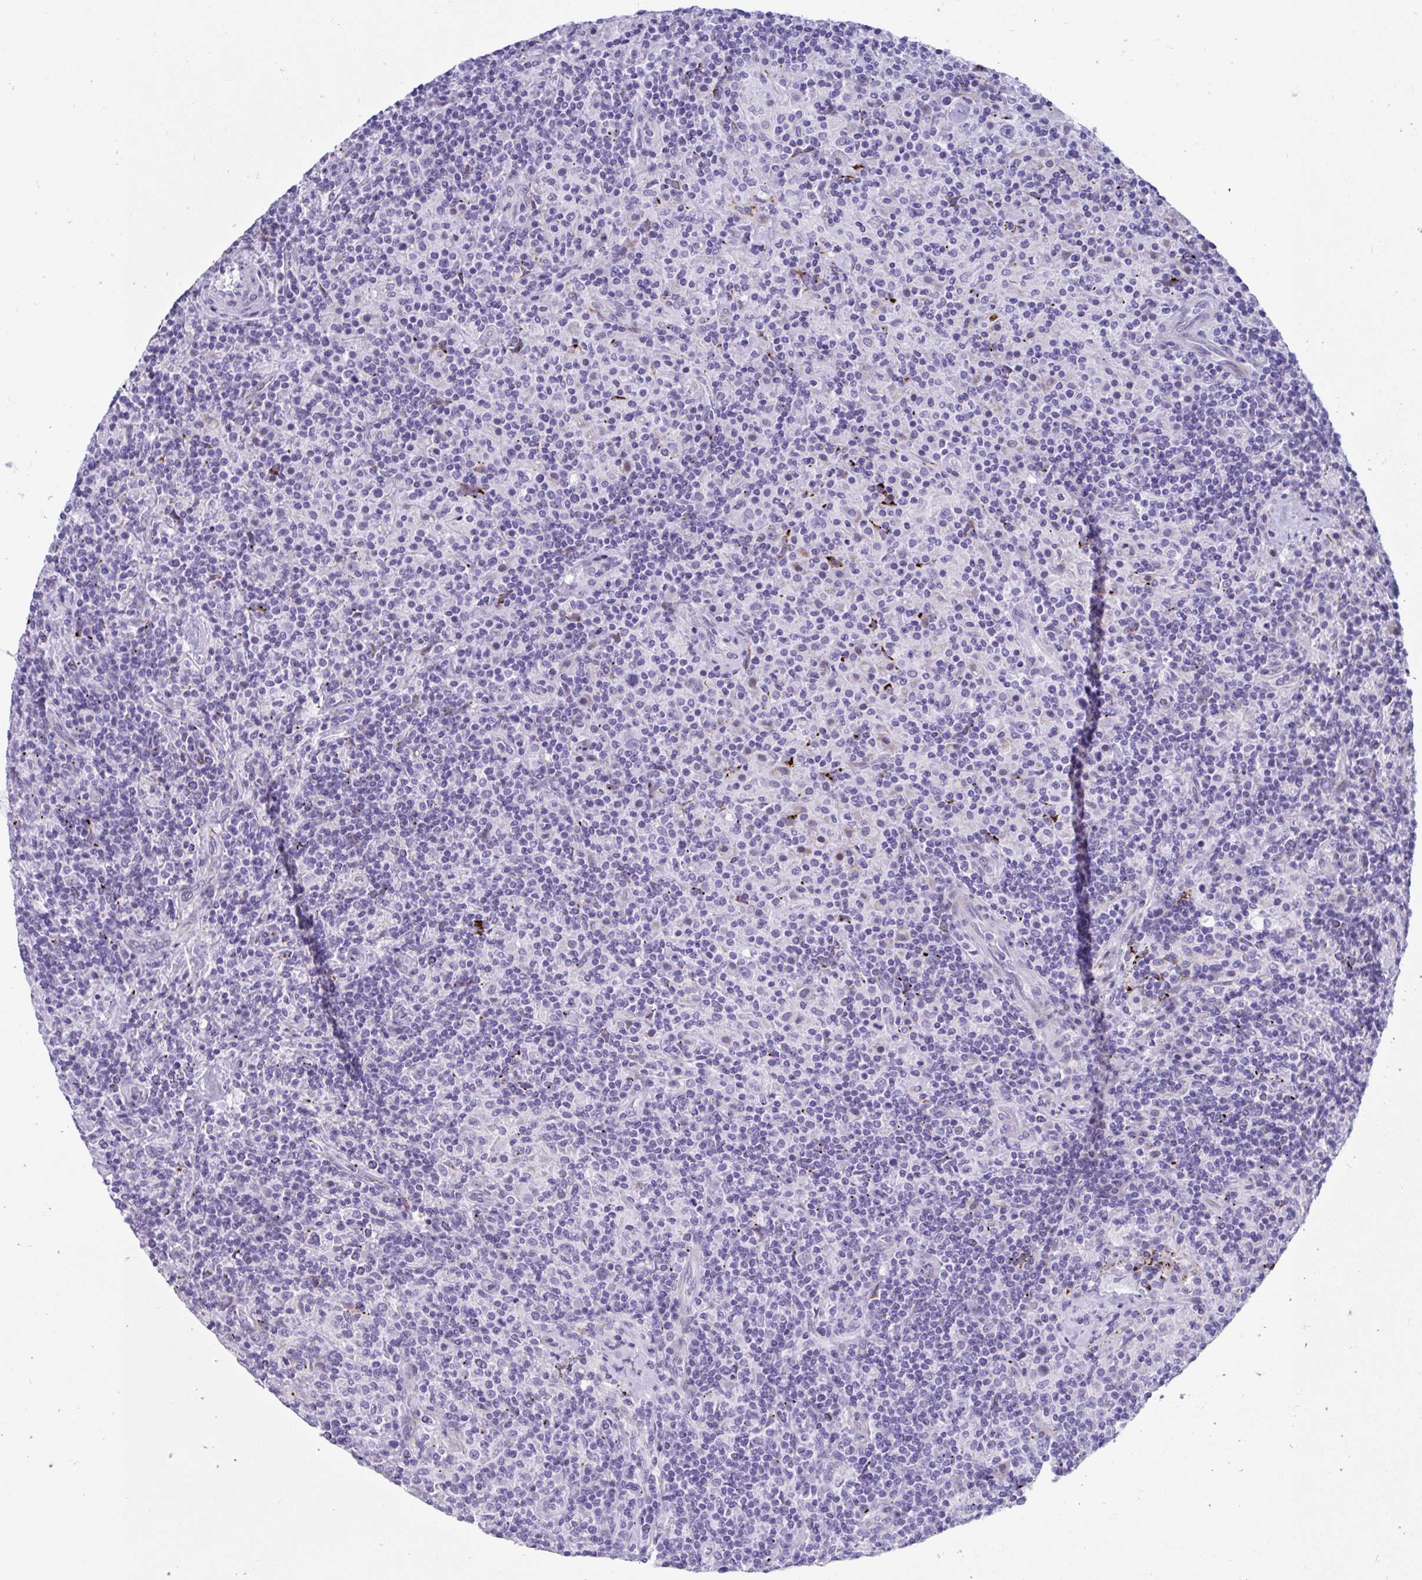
{"staining": {"intensity": "negative", "quantity": "none", "location": "none"}, "tissue": "lymphoma", "cell_type": "Tumor cells", "image_type": "cancer", "snomed": [{"axis": "morphology", "description": "Hodgkin's disease, NOS"}, {"axis": "topography", "description": "Lymph node"}], "caption": "The photomicrograph demonstrates no staining of tumor cells in Hodgkin's disease.", "gene": "TTC30B", "patient": {"sex": "male", "age": 70}}